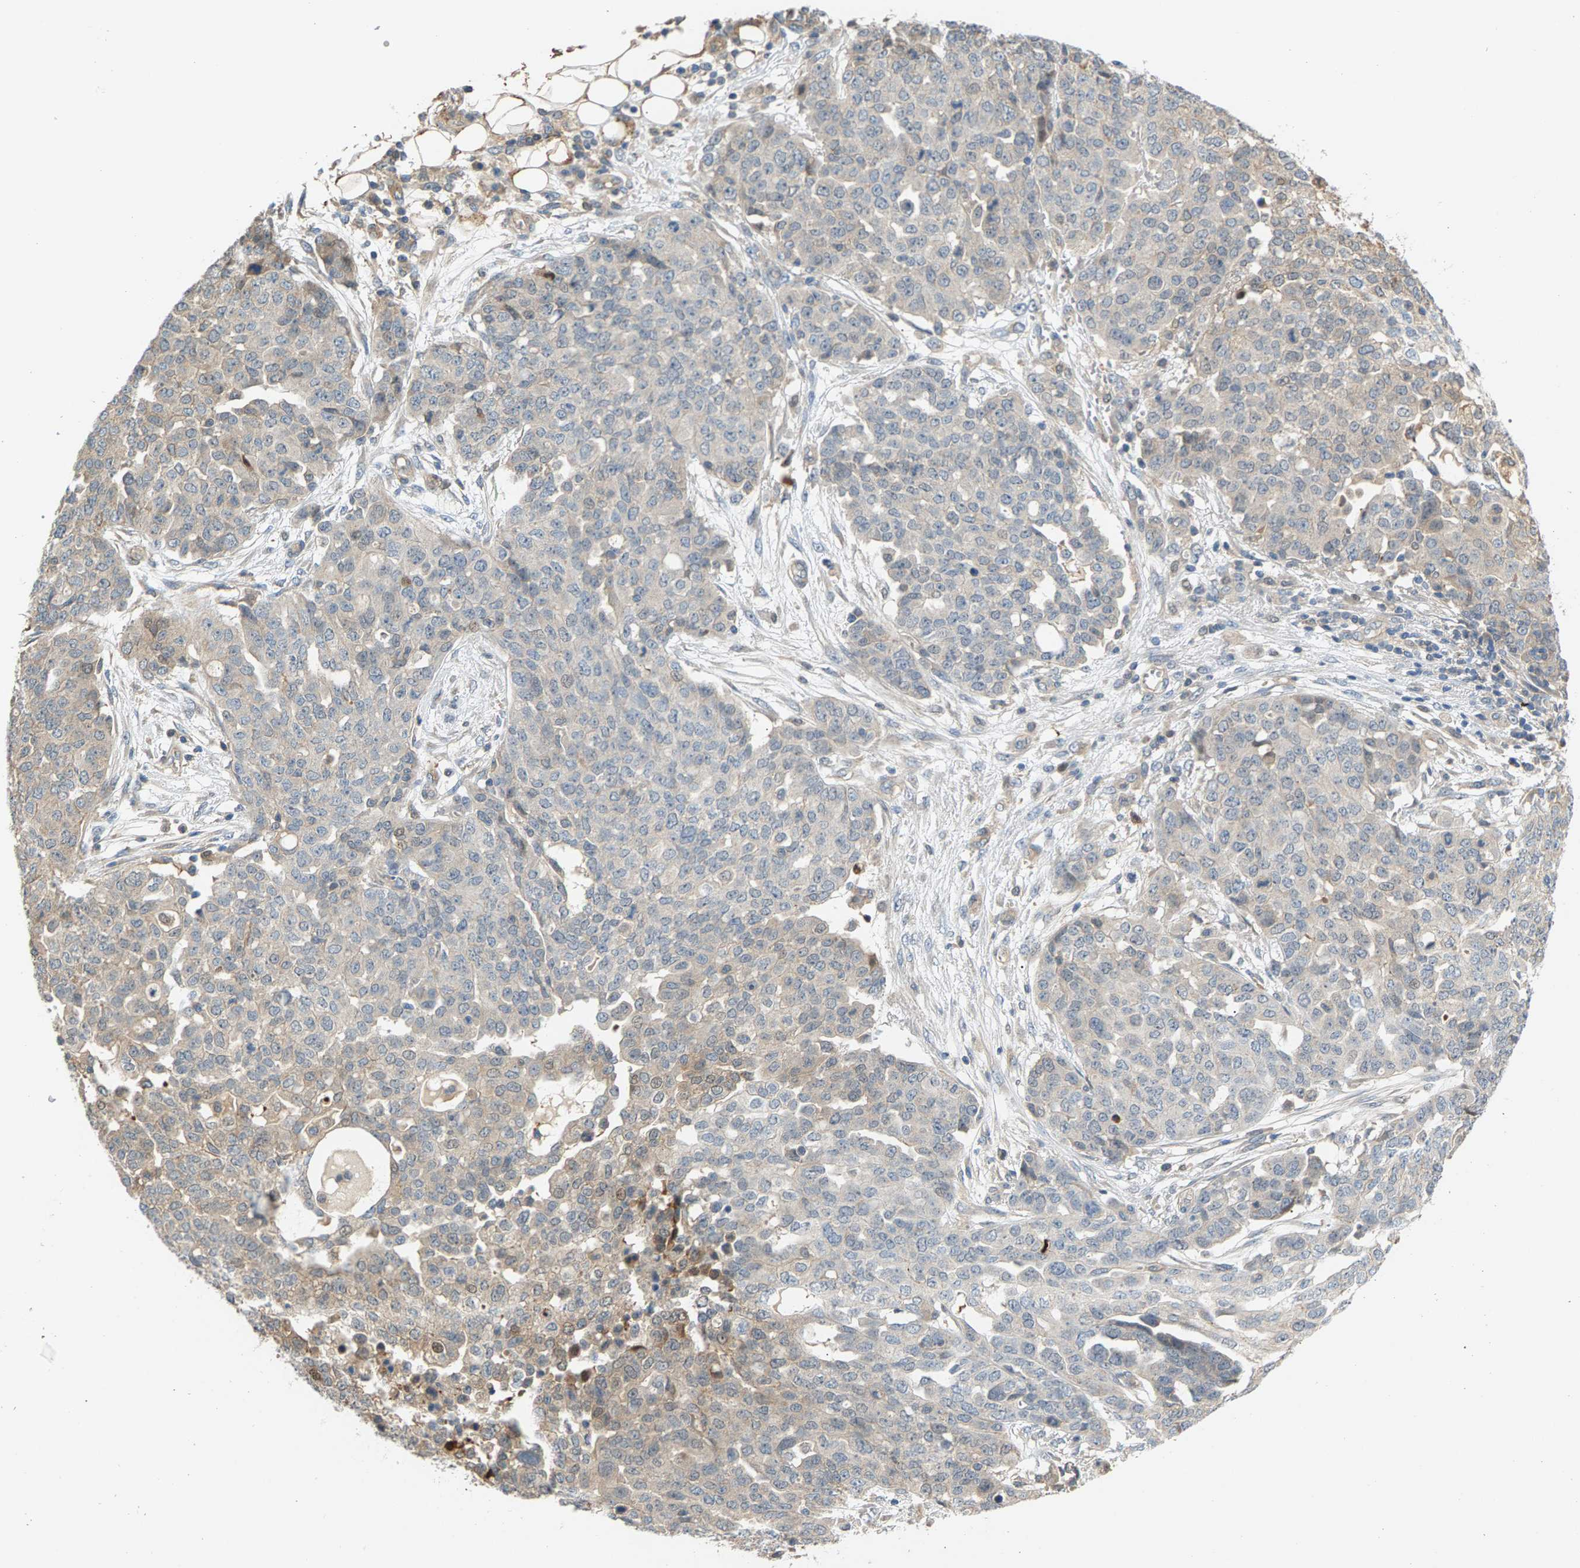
{"staining": {"intensity": "weak", "quantity": "<25%", "location": "cytoplasmic/membranous"}, "tissue": "ovarian cancer", "cell_type": "Tumor cells", "image_type": "cancer", "snomed": [{"axis": "morphology", "description": "Cystadenocarcinoma, serous, NOS"}, {"axis": "topography", "description": "Soft tissue"}, {"axis": "topography", "description": "Ovary"}], "caption": "This is an immunohistochemistry (IHC) photomicrograph of human ovarian cancer (serous cystadenocarcinoma). There is no staining in tumor cells.", "gene": "KRTAP27-1", "patient": {"sex": "female", "age": 57}}